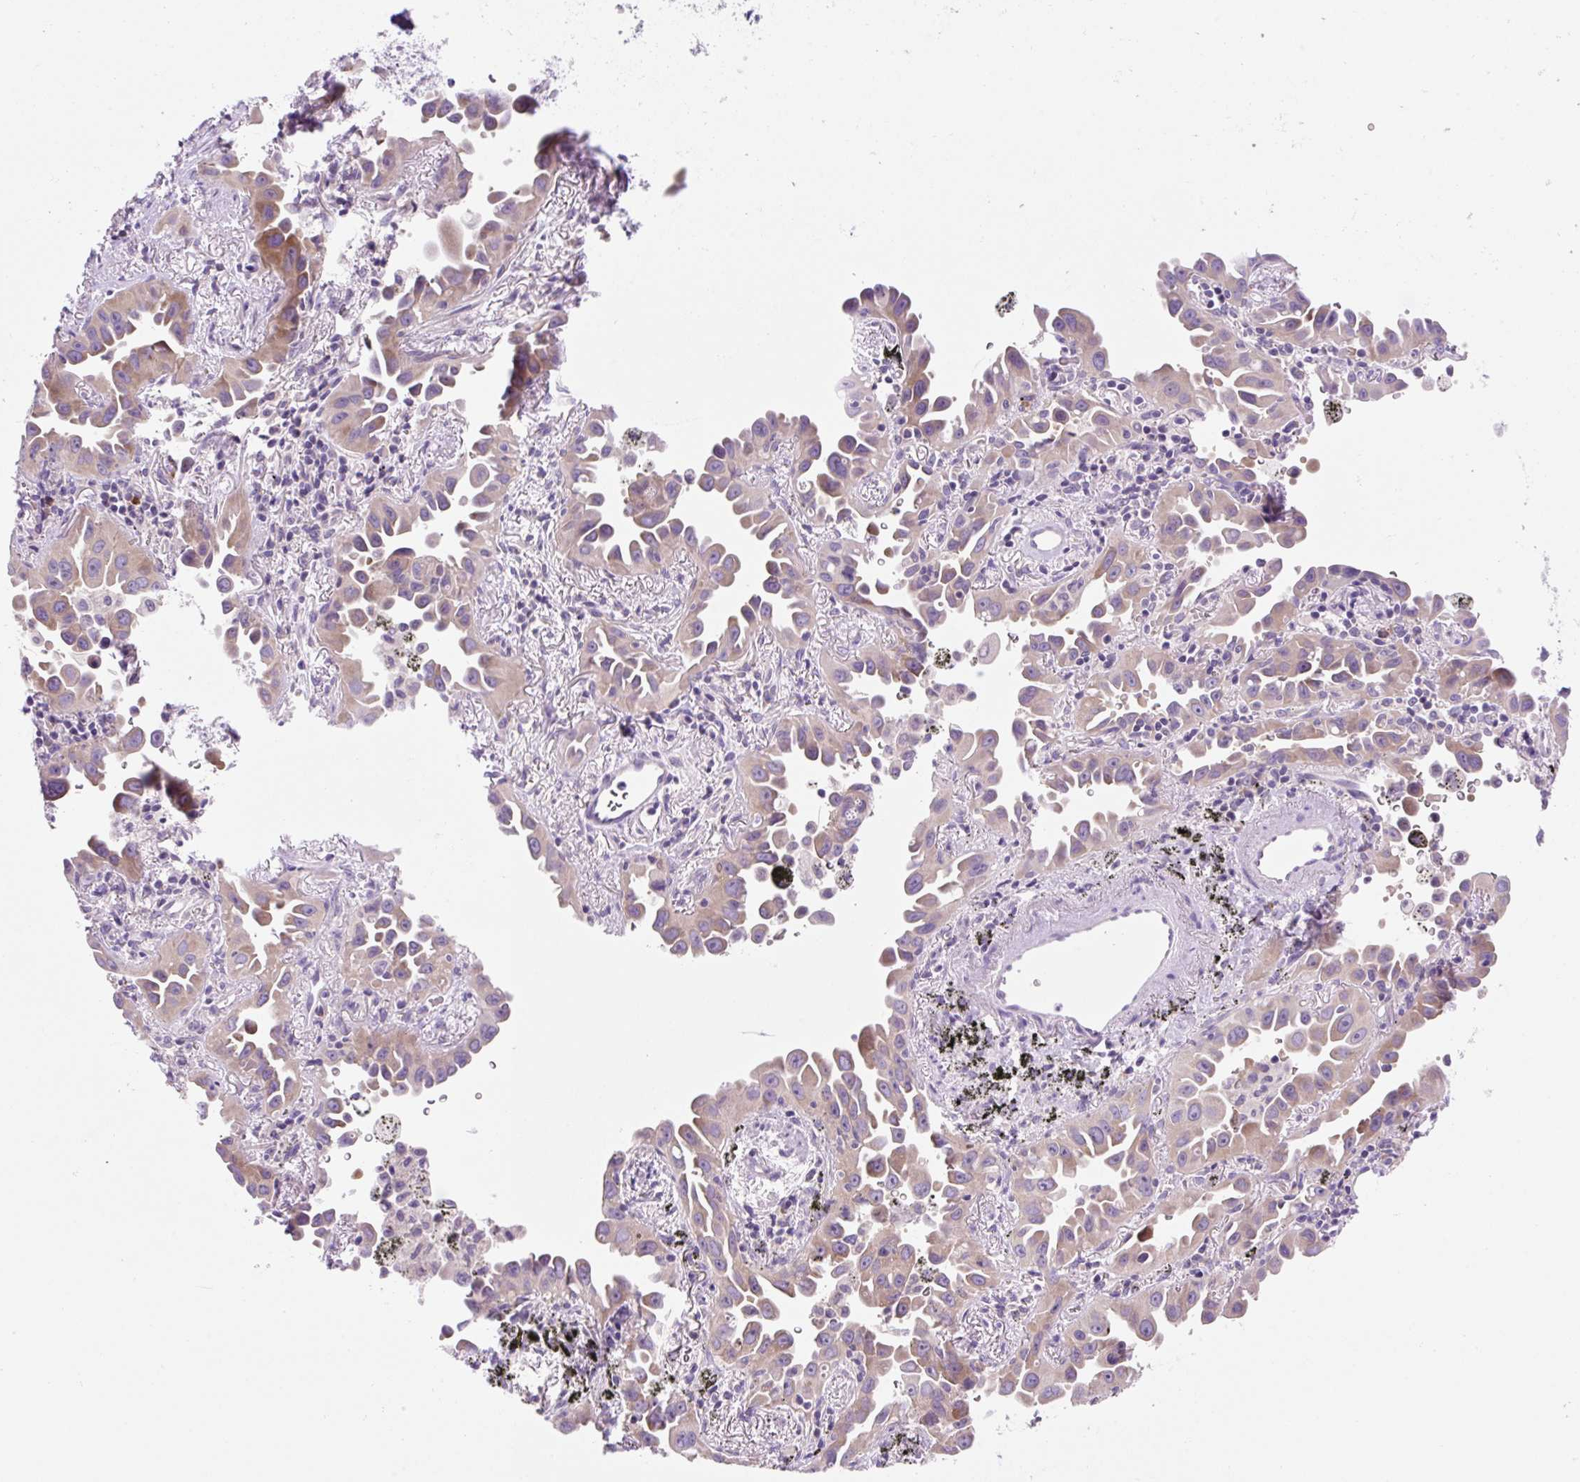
{"staining": {"intensity": "moderate", "quantity": "25%-75%", "location": "cytoplasmic/membranous"}, "tissue": "lung cancer", "cell_type": "Tumor cells", "image_type": "cancer", "snomed": [{"axis": "morphology", "description": "Adenocarcinoma, NOS"}, {"axis": "topography", "description": "Lung"}], "caption": "Immunohistochemistry (IHC) of adenocarcinoma (lung) shows medium levels of moderate cytoplasmic/membranous positivity in about 25%-75% of tumor cells.", "gene": "CELF6", "patient": {"sex": "male", "age": 68}}